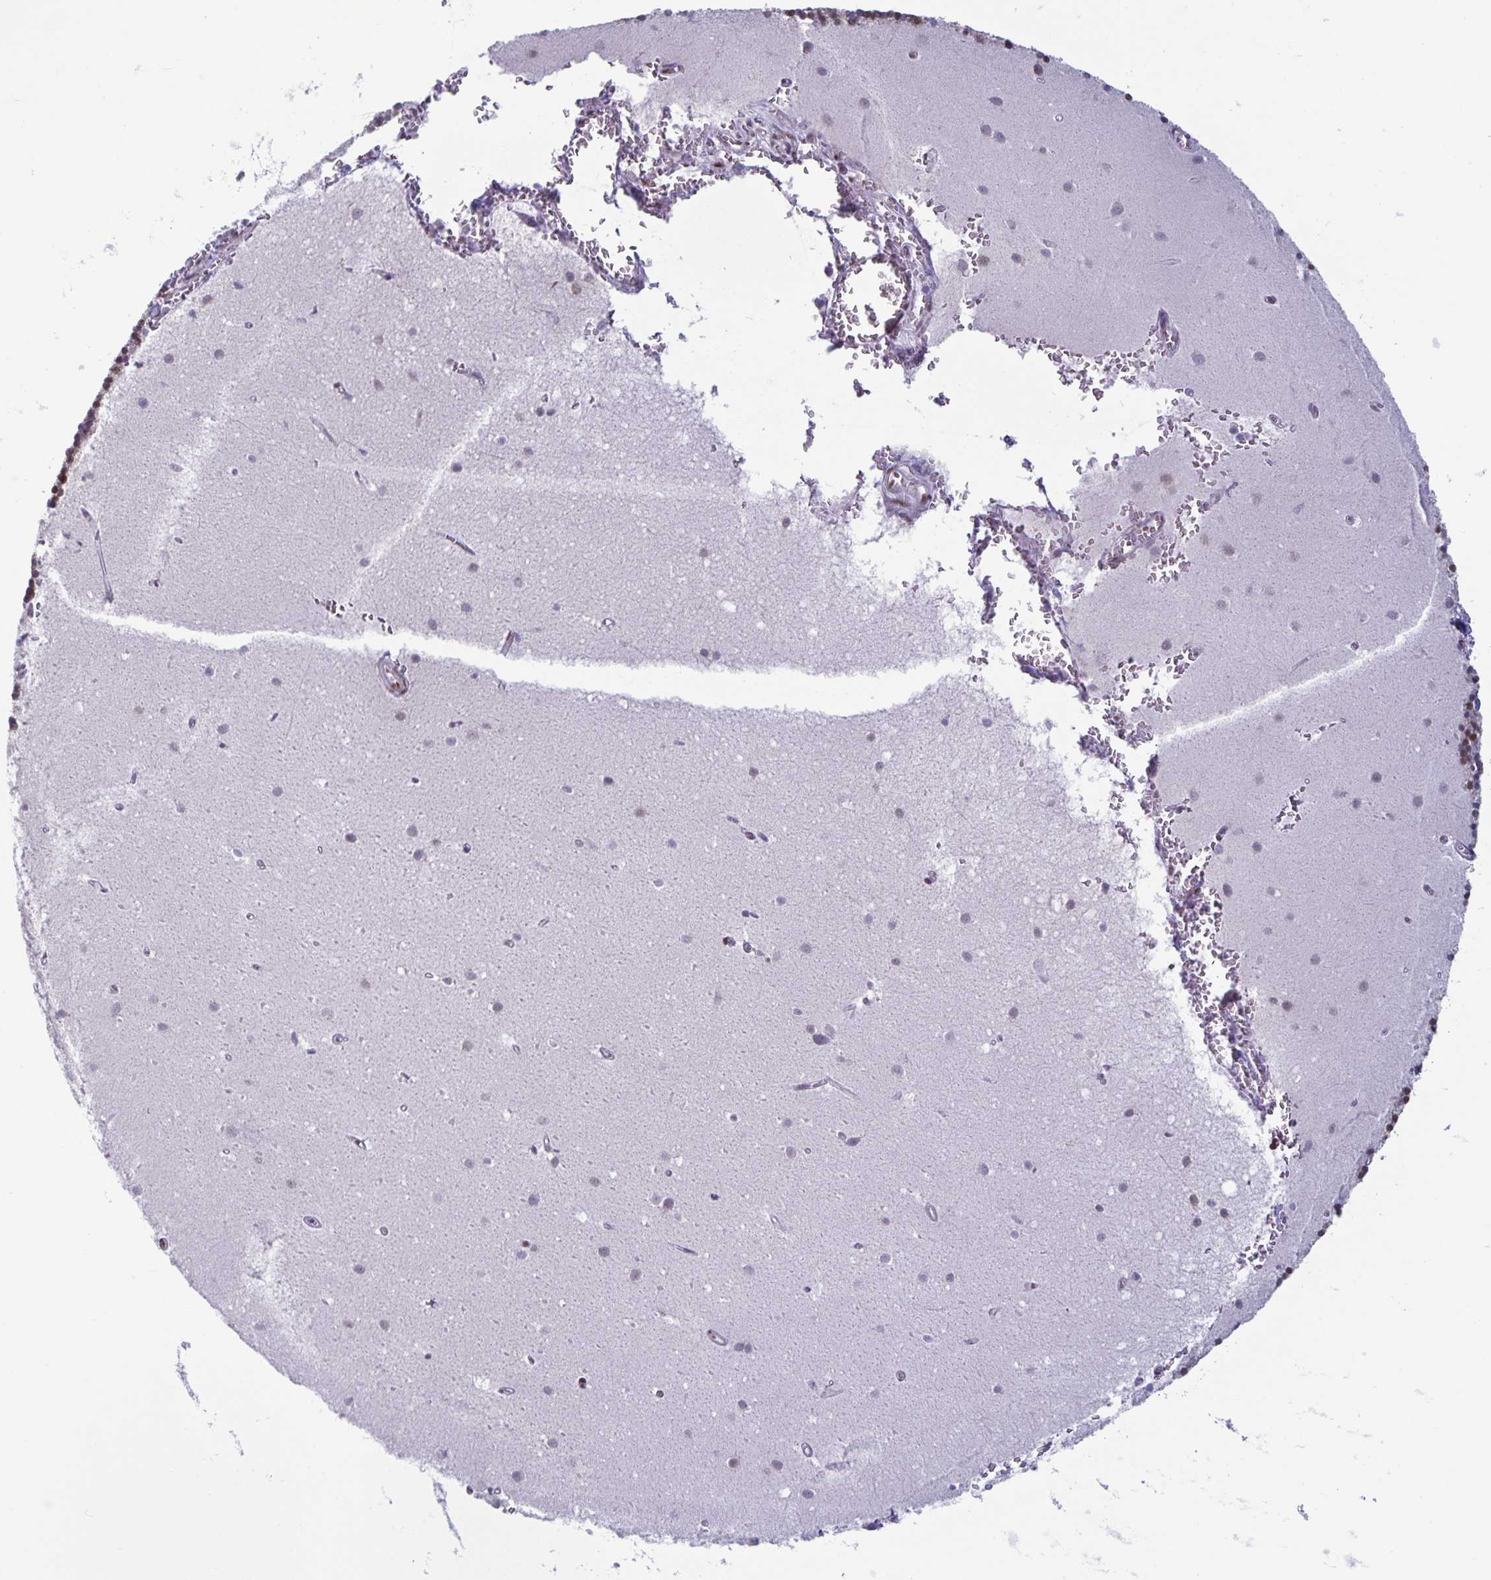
{"staining": {"intensity": "moderate", "quantity": ">75%", "location": "nuclear"}, "tissue": "cerebellum", "cell_type": "Cells in granular layer", "image_type": "normal", "snomed": [{"axis": "morphology", "description": "Normal tissue, NOS"}, {"axis": "topography", "description": "Cerebellum"}], "caption": "This is a micrograph of IHC staining of benign cerebellum, which shows moderate positivity in the nuclear of cells in granular layer.", "gene": "JUND", "patient": {"sex": "male", "age": 54}}